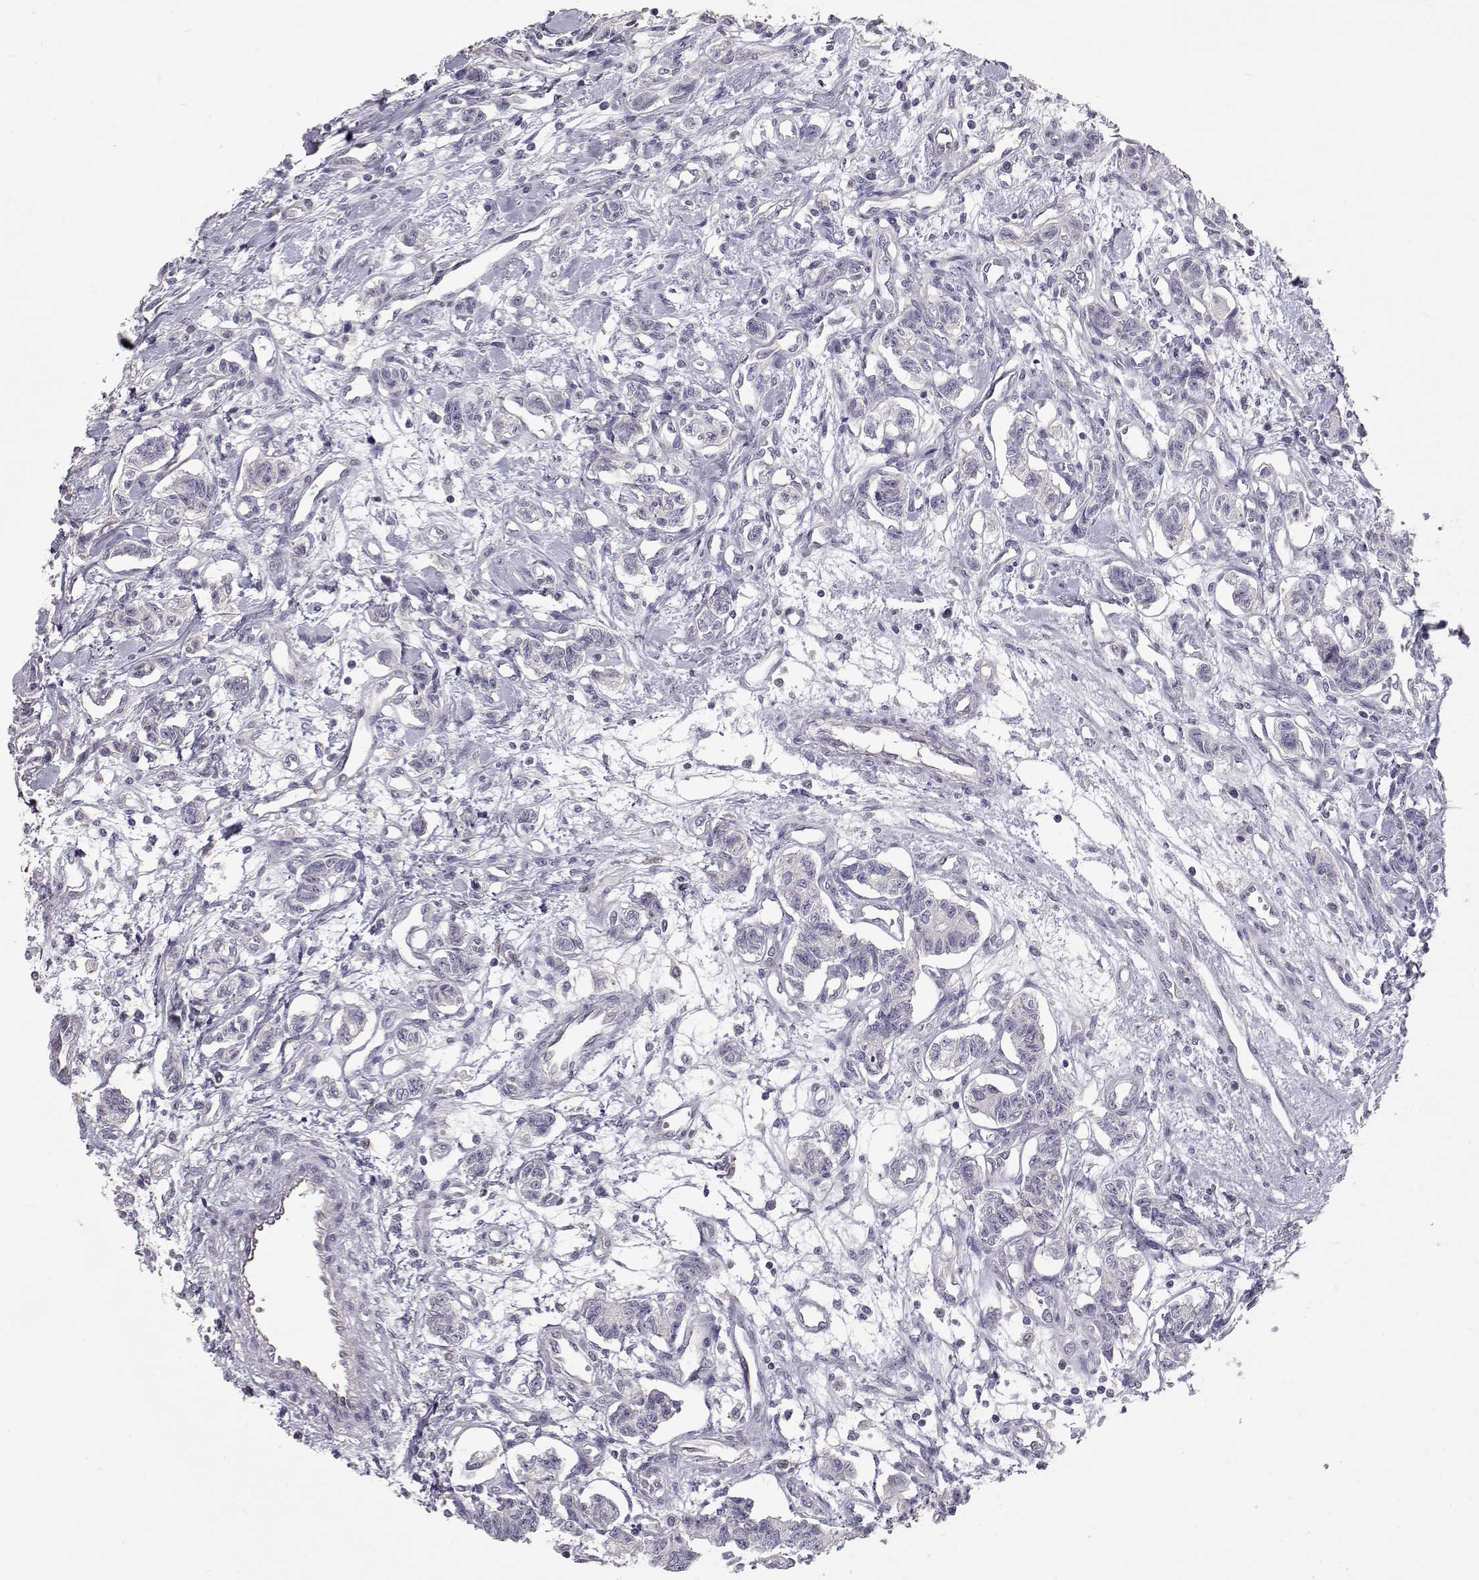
{"staining": {"intensity": "negative", "quantity": "none", "location": "none"}, "tissue": "carcinoid", "cell_type": "Tumor cells", "image_type": "cancer", "snomed": [{"axis": "morphology", "description": "Carcinoid, malignant, NOS"}, {"axis": "topography", "description": "Kidney"}], "caption": "Protein analysis of malignant carcinoid displays no significant expression in tumor cells.", "gene": "SLC18A1", "patient": {"sex": "female", "age": 41}}